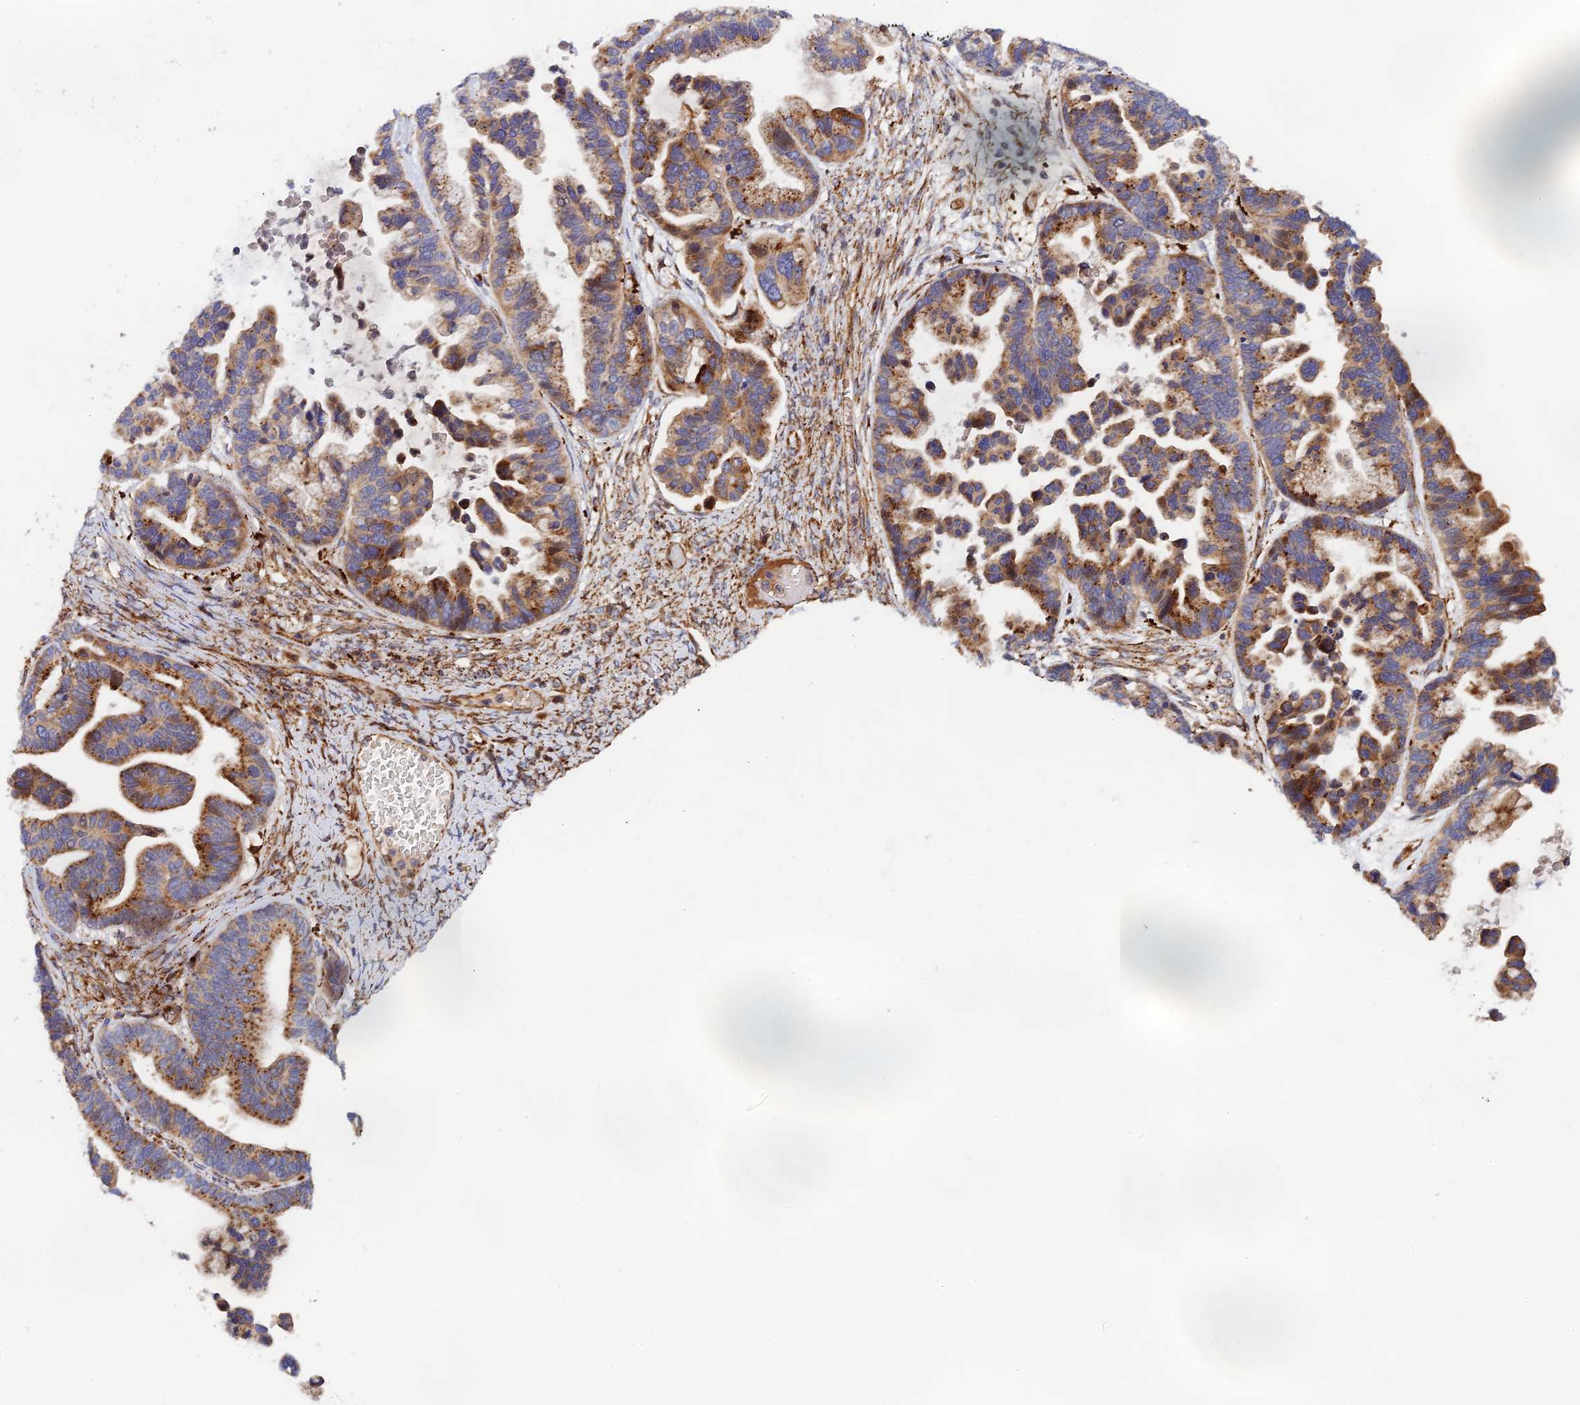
{"staining": {"intensity": "moderate", "quantity": ">75%", "location": "cytoplasmic/membranous"}, "tissue": "ovarian cancer", "cell_type": "Tumor cells", "image_type": "cancer", "snomed": [{"axis": "morphology", "description": "Cystadenocarcinoma, serous, NOS"}, {"axis": "topography", "description": "Ovary"}], "caption": "This micrograph demonstrates serous cystadenocarcinoma (ovarian) stained with immunohistochemistry to label a protein in brown. The cytoplasmic/membranous of tumor cells show moderate positivity for the protein. Nuclei are counter-stained blue.", "gene": "PPP2R3C", "patient": {"sex": "female", "age": 56}}